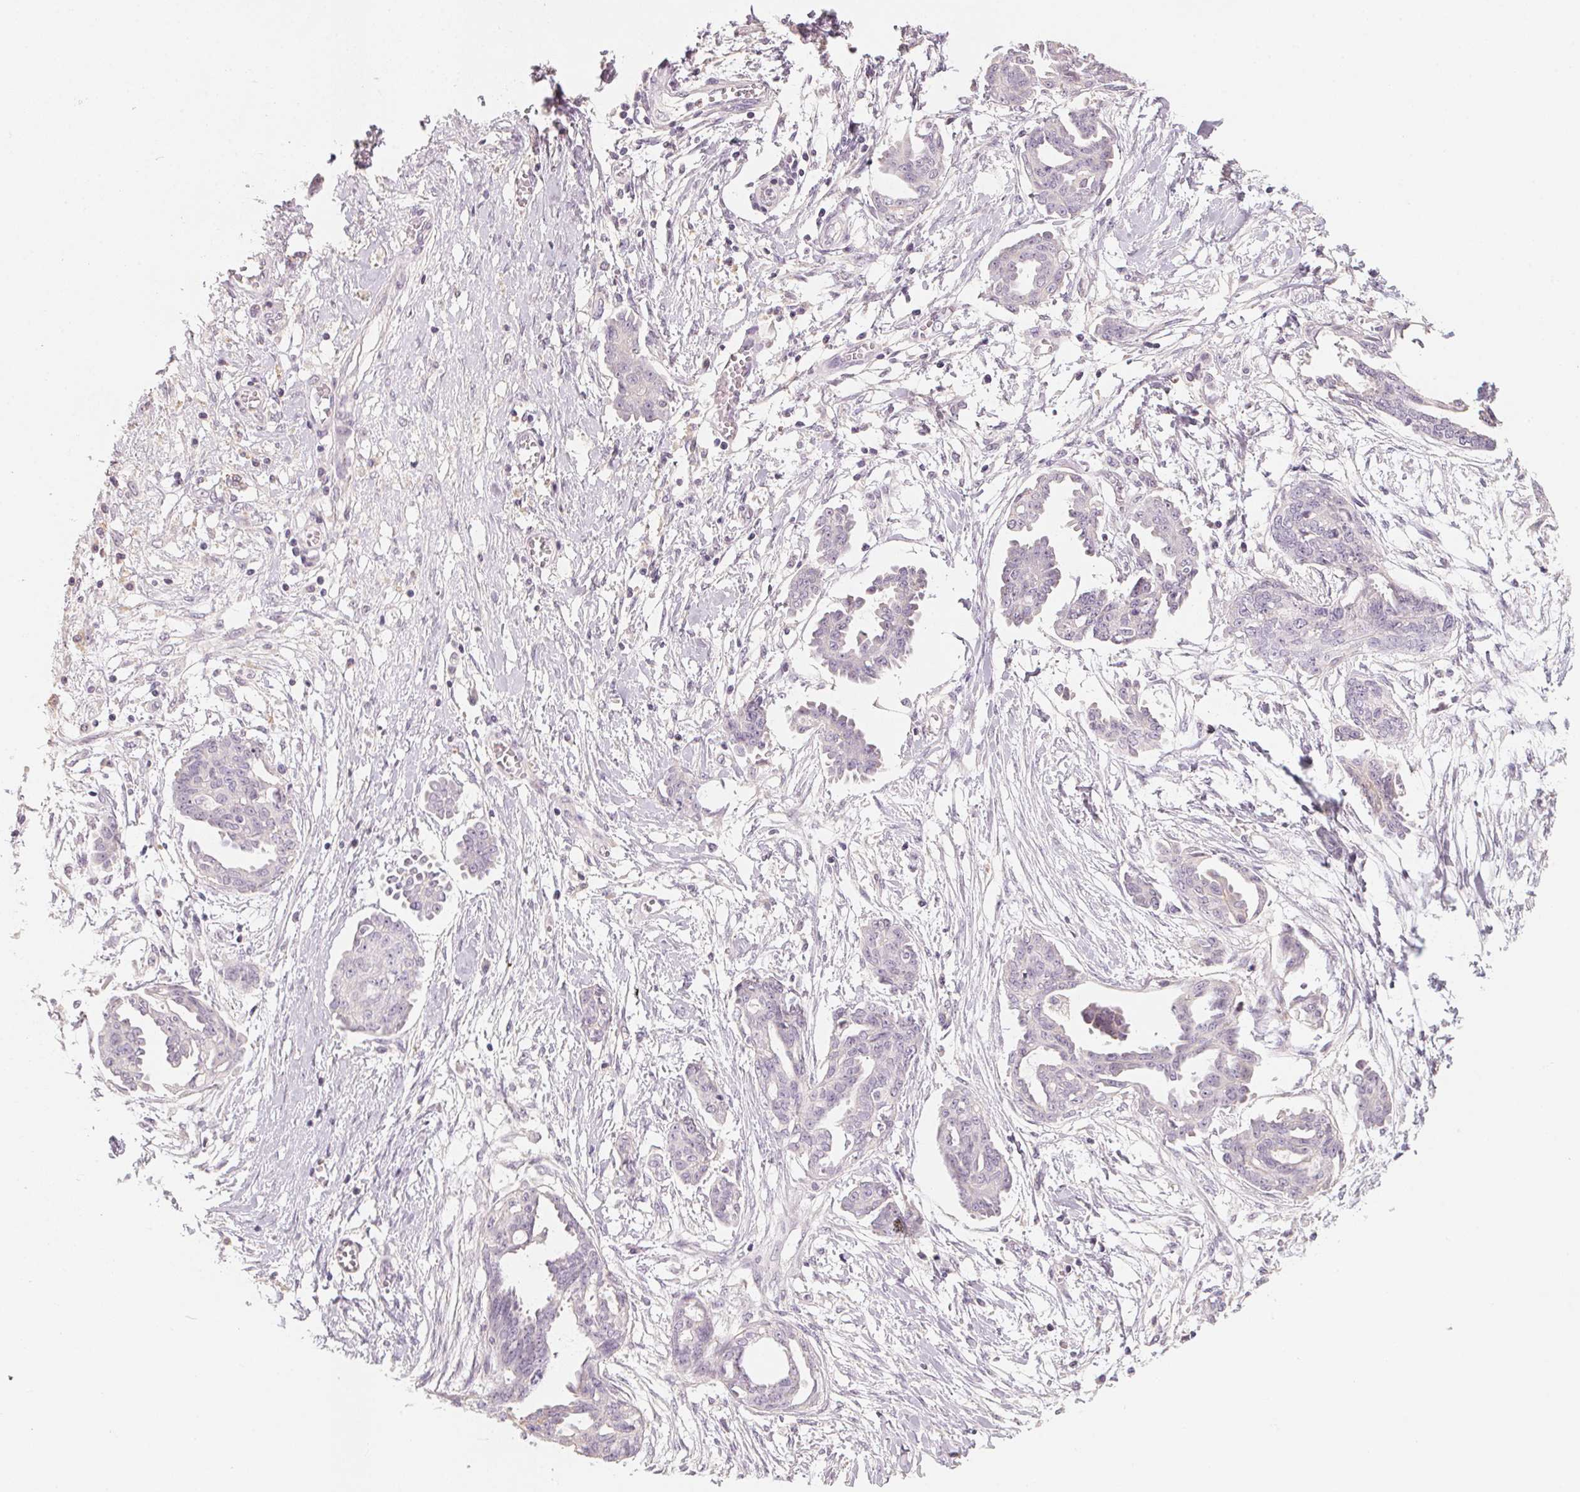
{"staining": {"intensity": "negative", "quantity": "none", "location": "none"}, "tissue": "ovarian cancer", "cell_type": "Tumor cells", "image_type": "cancer", "snomed": [{"axis": "morphology", "description": "Cystadenocarcinoma, serous, NOS"}, {"axis": "topography", "description": "Ovary"}], "caption": "Tumor cells are negative for protein expression in human ovarian cancer (serous cystadenocarcinoma).", "gene": "TREH", "patient": {"sex": "female", "age": 71}}